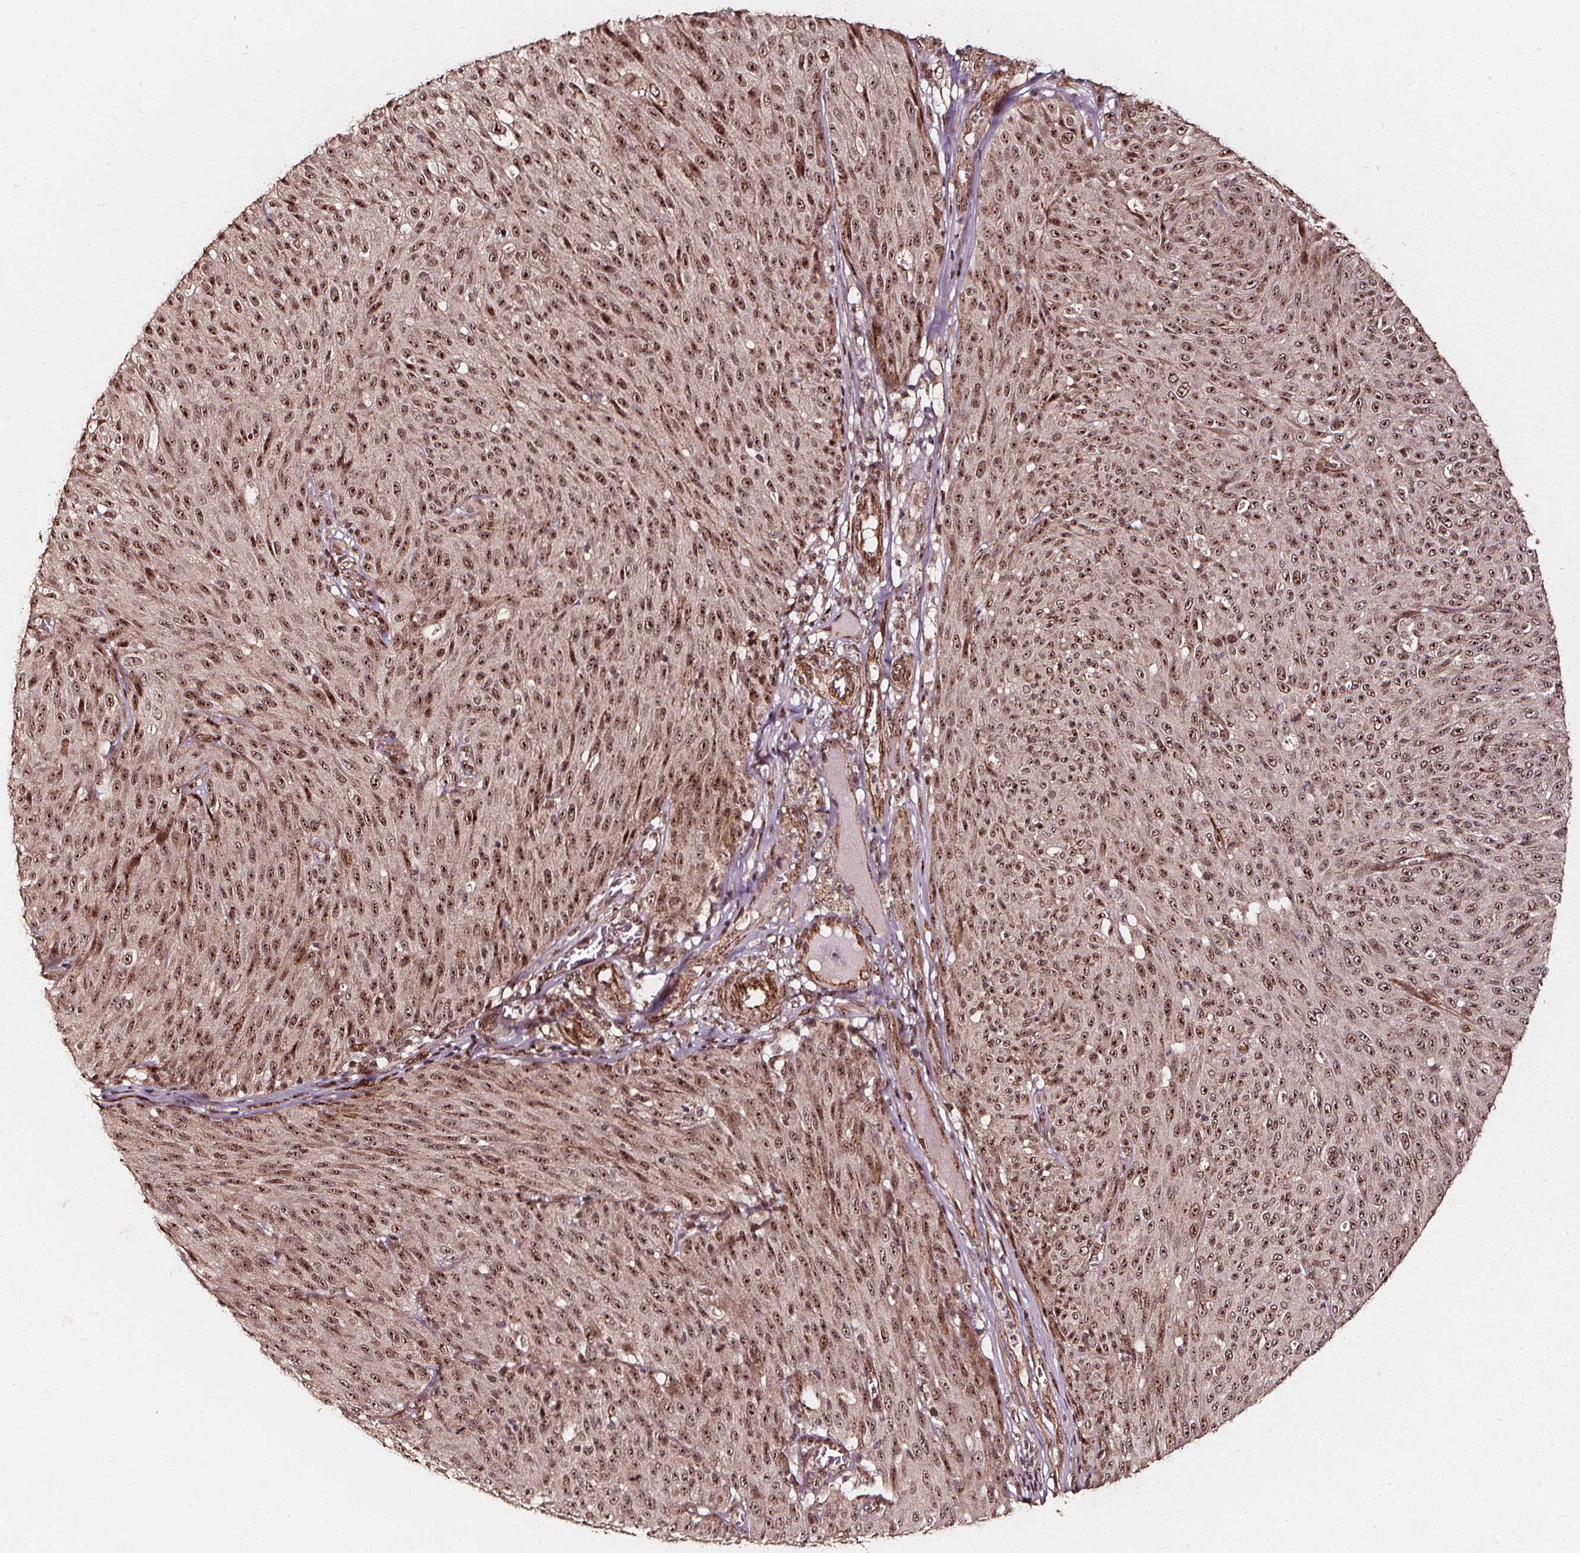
{"staining": {"intensity": "moderate", "quantity": ">75%", "location": "nuclear"}, "tissue": "melanoma", "cell_type": "Tumor cells", "image_type": "cancer", "snomed": [{"axis": "morphology", "description": "Malignant melanoma, NOS"}, {"axis": "topography", "description": "Skin"}], "caption": "Human melanoma stained with a protein marker reveals moderate staining in tumor cells.", "gene": "EXOSC9", "patient": {"sex": "male", "age": 85}}